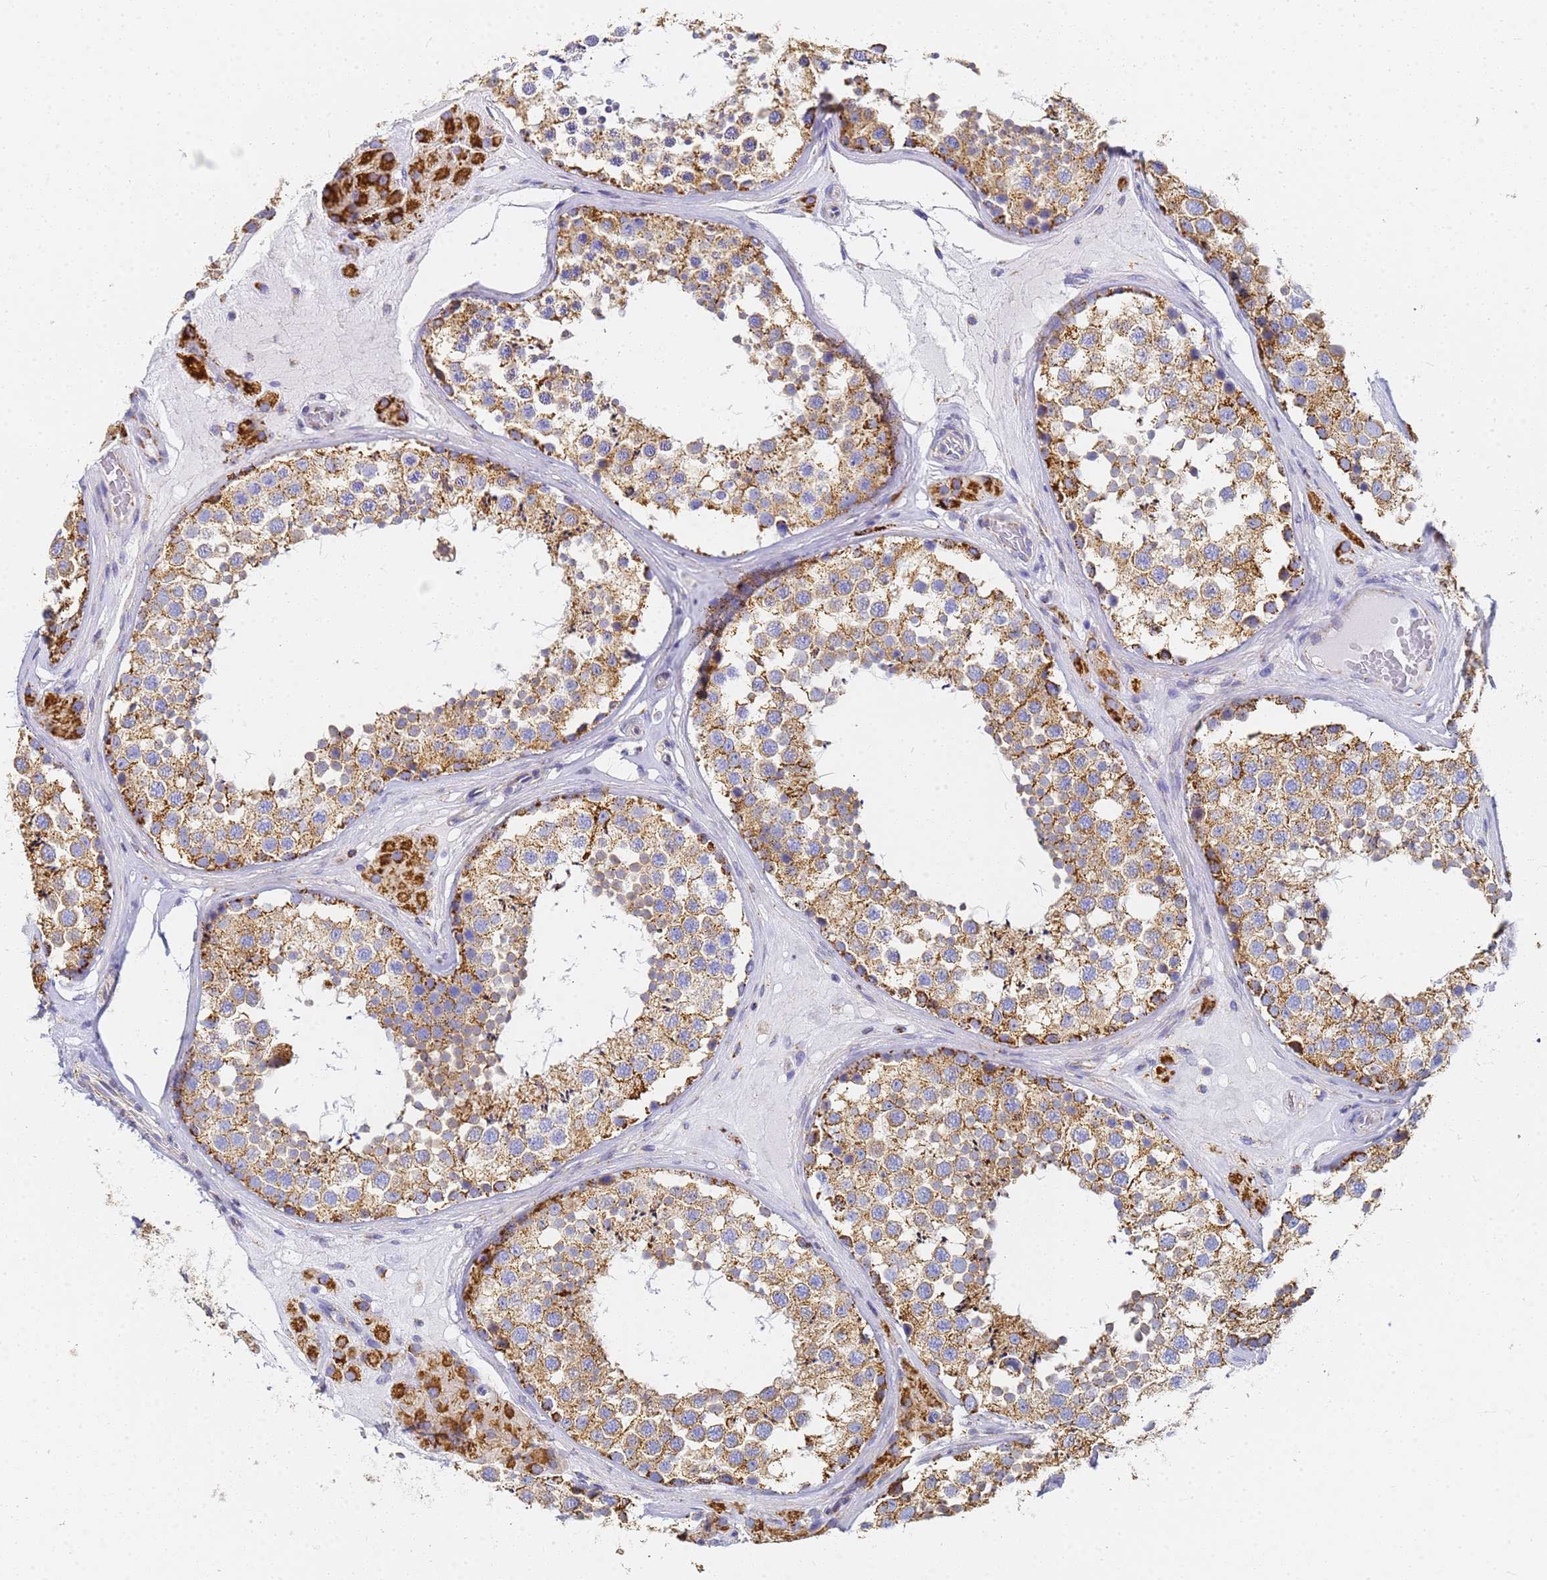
{"staining": {"intensity": "moderate", "quantity": ">75%", "location": "cytoplasmic/membranous"}, "tissue": "testis", "cell_type": "Cells in seminiferous ducts", "image_type": "normal", "snomed": [{"axis": "morphology", "description": "Normal tissue, NOS"}, {"axis": "topography", "description": "Testis"}], "caption": "High-power microscopy captured an immunohistochemistry image of unremarkable testis, revealing moderate cytoplasmic/membranous staining in approximately >75% of cells in seminiferous ducts. The staining is performed using DAB (3,3'-diaminobenzidine) brown chromogen to label protein expression. The nuclei are counter-stained blue using hematoxylin.", "gene": "CNIH4", "patient": {"sex": "male", "age": 46}}